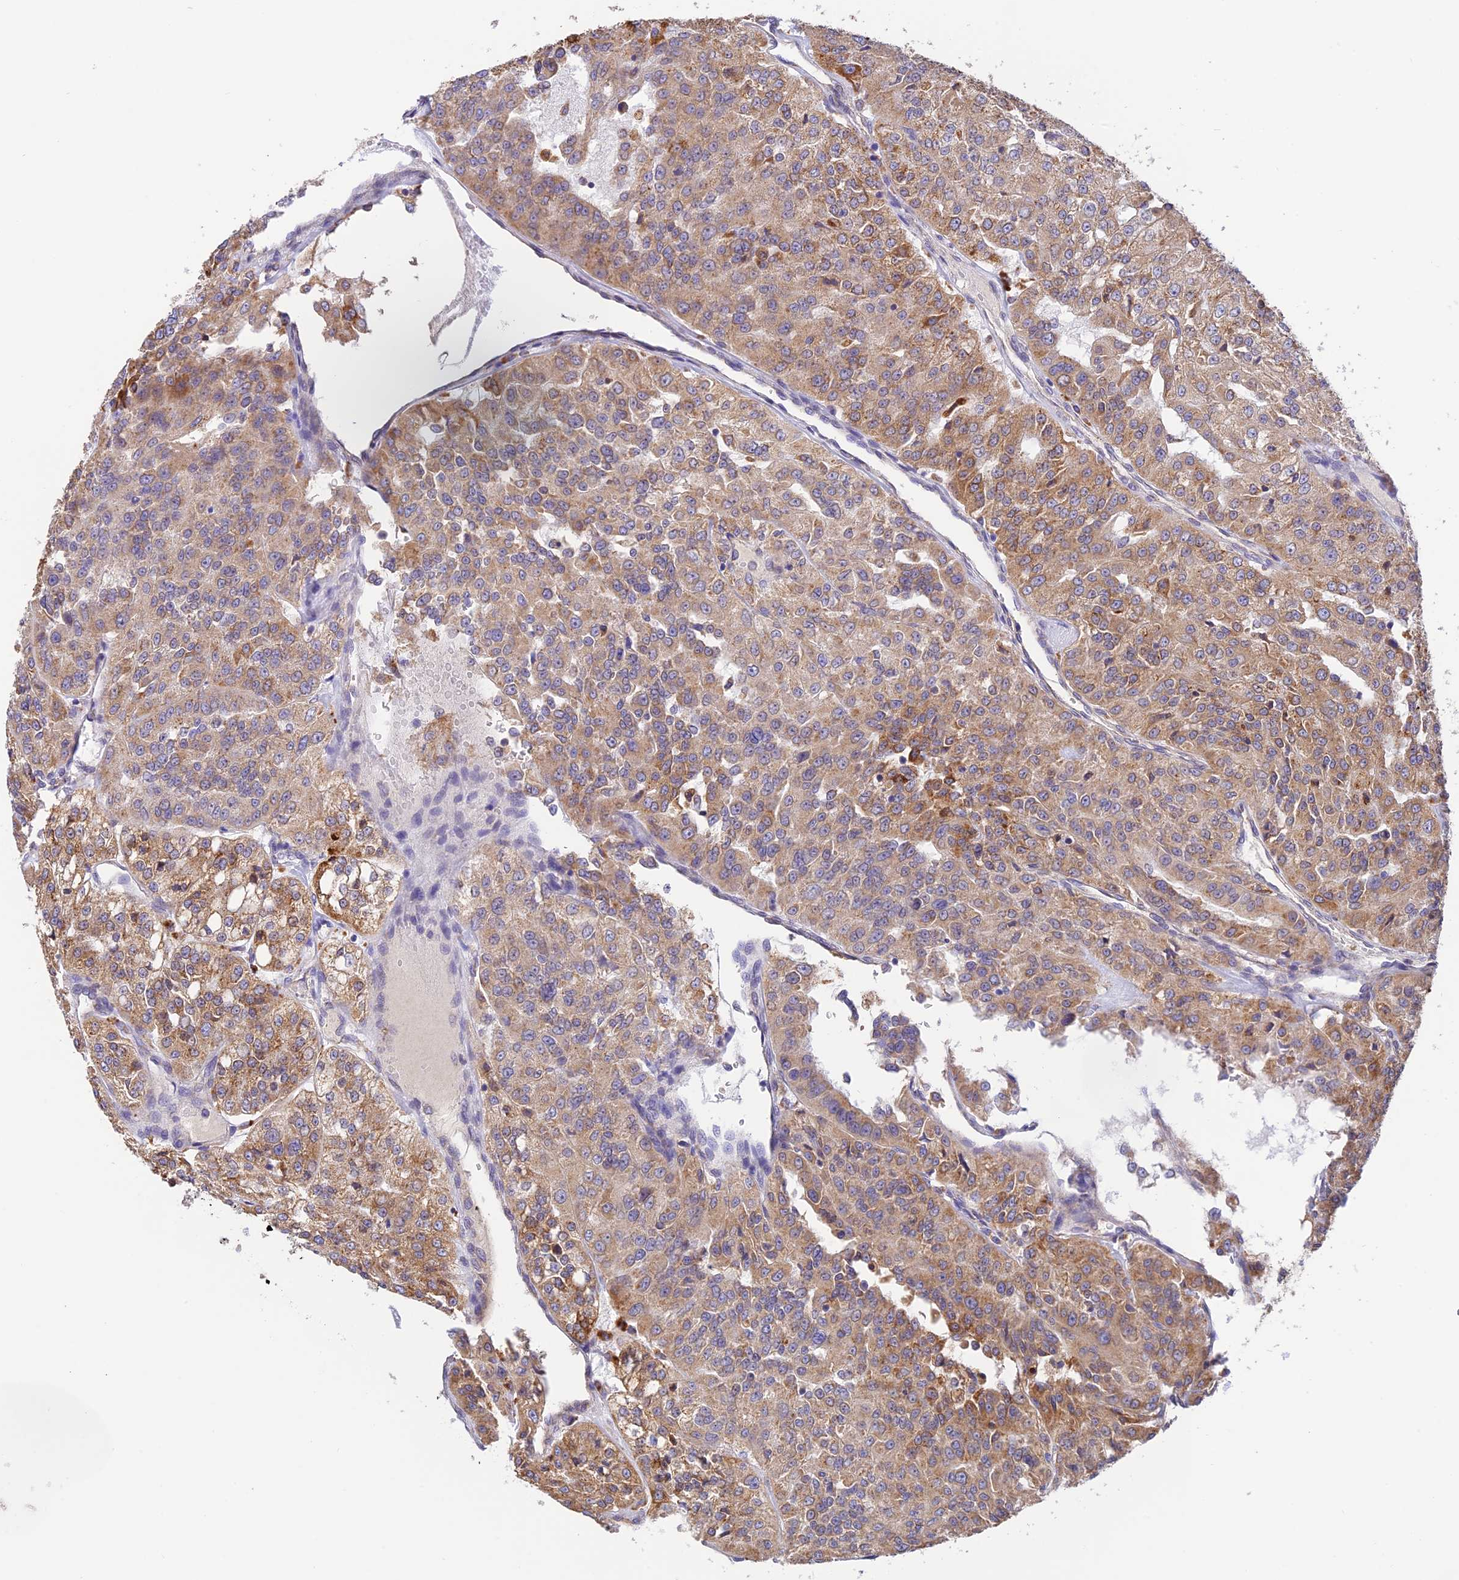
{"staining": {"intensity": "moderate", "quantity": ">75%", "location": "cytoplasmic/membranous"}, "tissue": "renal cancer", "cell_type": "Tumor cells", "image_type": "cancer", "snomed": [{"axis": "morphology", "description": "Adenocarcinoma, NOS"}, {"axis": "topography", "description": "Kidney"}], "caption": "Brown immunohistochemical staining in renal adenocarcinoma shows moderate cytoplasmic/membranous staining in approximately >75% of tumor cells.", "gene": "VKORC1", "patient": {"sex": "female", "age": 63}}